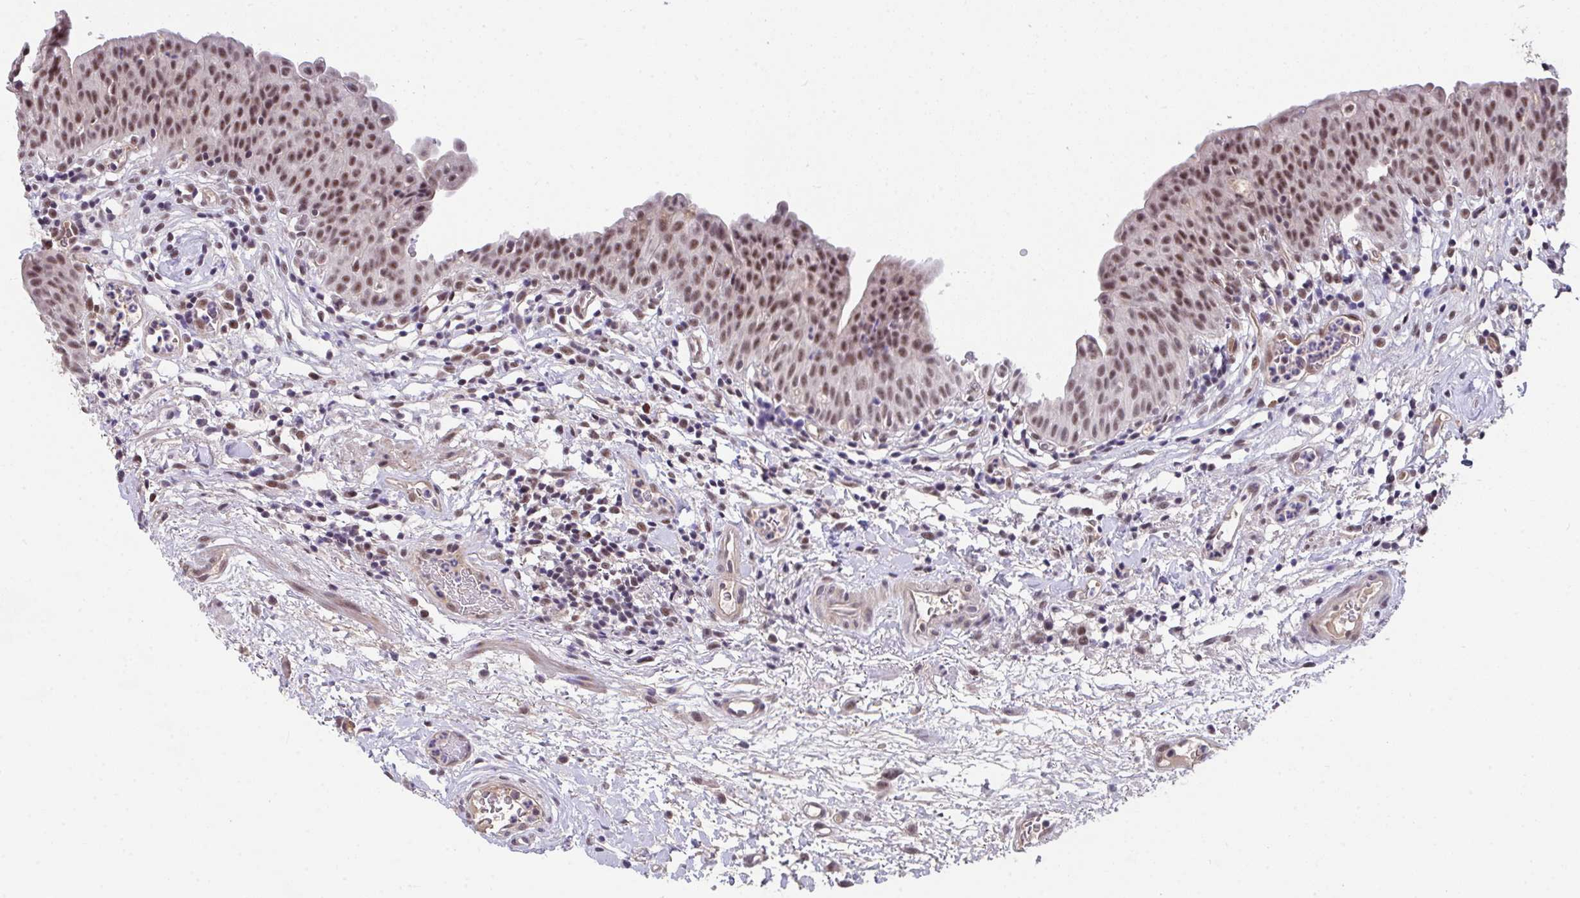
{"staining": {"intensity": "moderate", "quantity": ">75%", "location": "nuclear"}, "tissue": "urinary bladder", "cell_type": "Urothelial cells", "image_type": "normal", "snomed": [{"axis": "morphology", "description": "Normal tissue, NOS"}, {"axis": "morphology", "description": "Inflammation, NOS"}, {"axis": "topography", "description": "Urinary bladder"}], "caption": "High-power microscopy captured an IHC histopathology image of unremarkable urinary bladder, revealing moderate nuclear positivity in approximately >75% of urothelial cells. Nuclei are stained in blue.", "gene": "RBBP6", "patient": {"sex": "male", "age": 57}}